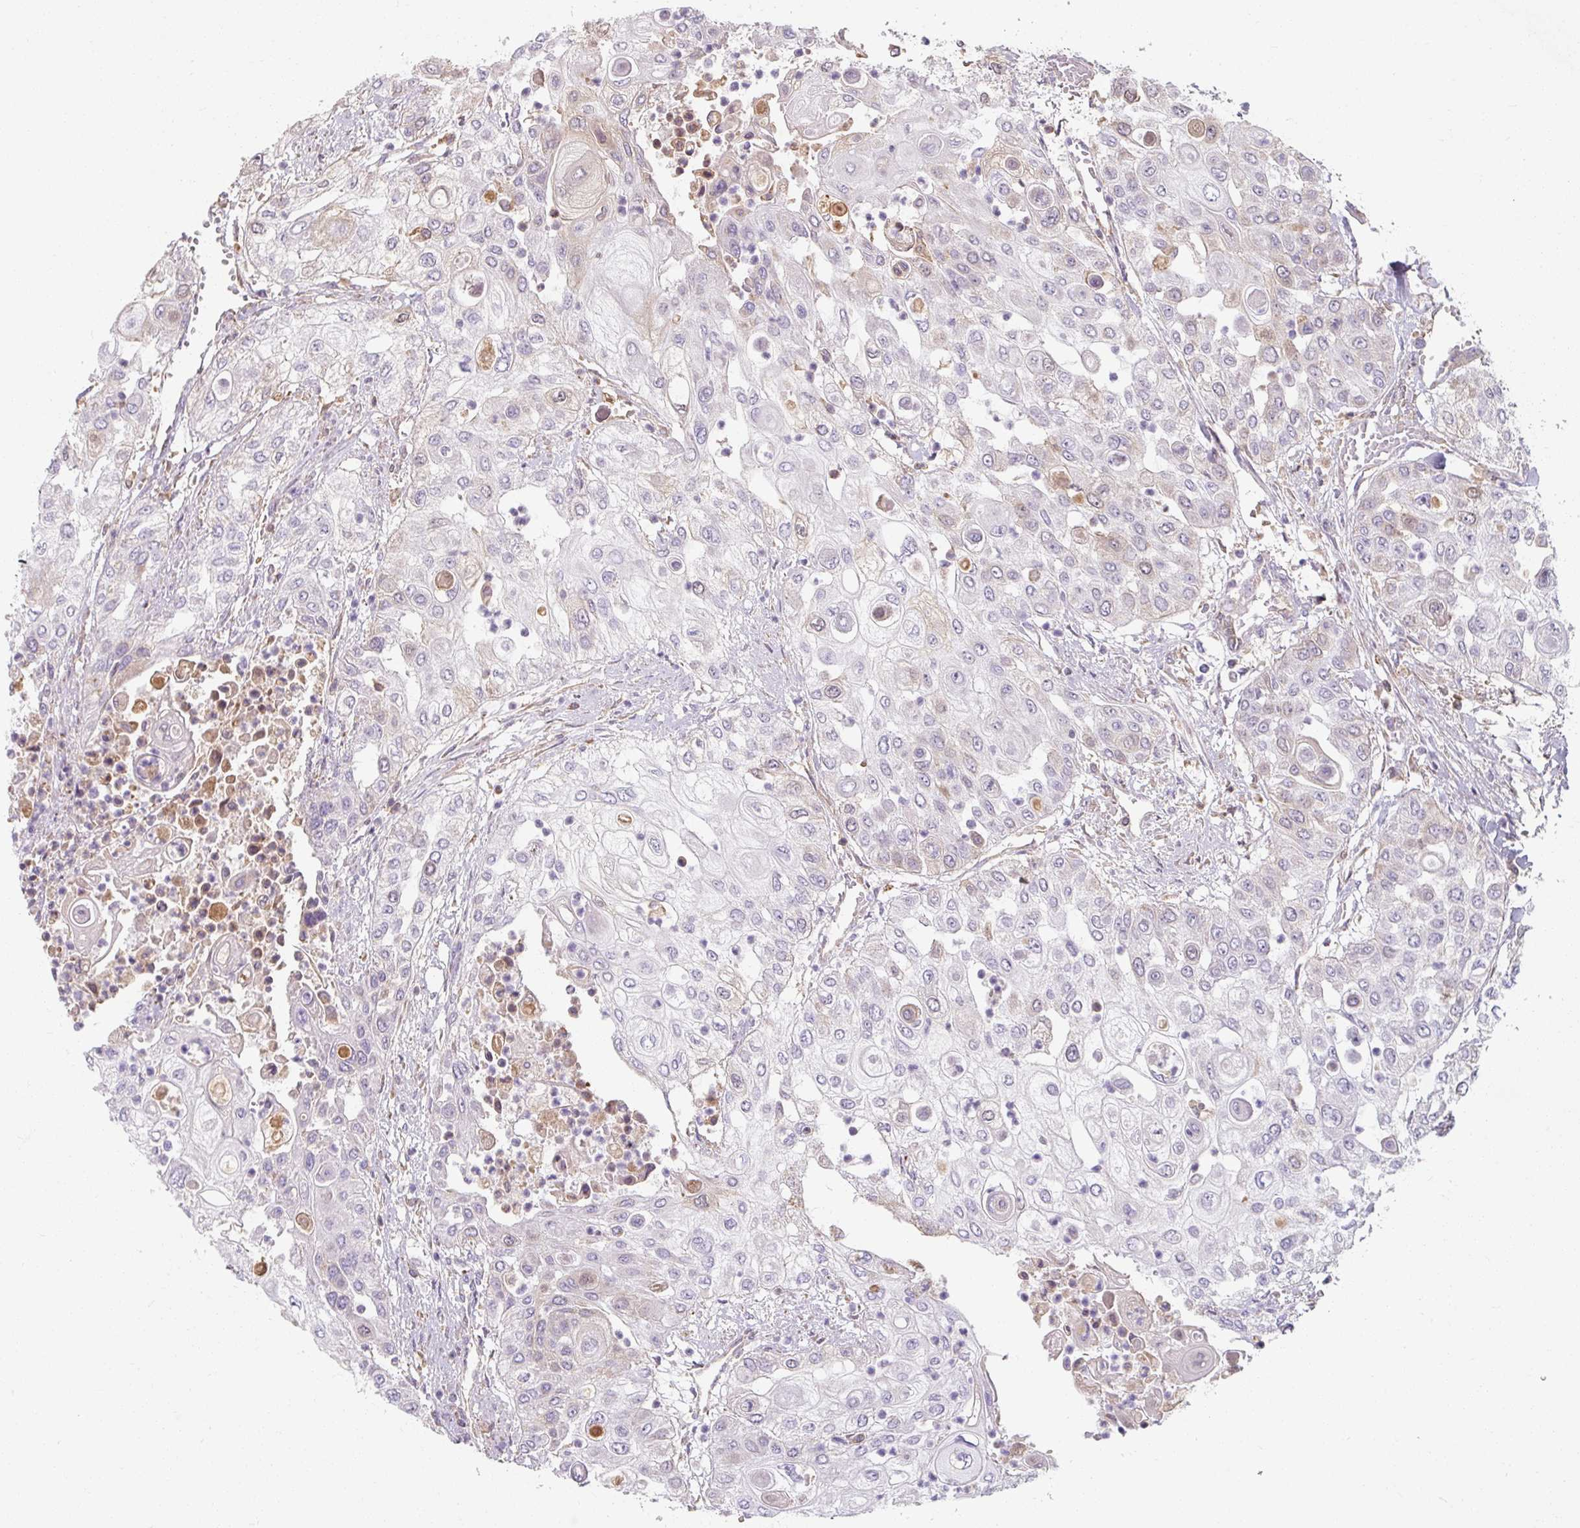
{"staining": {"intensity": "negative", "quantity": "none", "location": "none"}, "tissue": "urothelial cancer", "cell_type": "Tumor cells", "image_type": "cancer", "snomed": [{"axis": "morphology", "description": "Urothelial carcinoma, High grade"}, {"axis": "topography", "description": "Urinary bladder"}], "caption": "High magnification brightfield microscopy of urothelial cancer stained with DAB (brown) and counterstained with hematoxylin (blue): tumor cells show no significant positivity.", "gene": "TSEN54", "patient": {"sex": "female", "age": 79}}